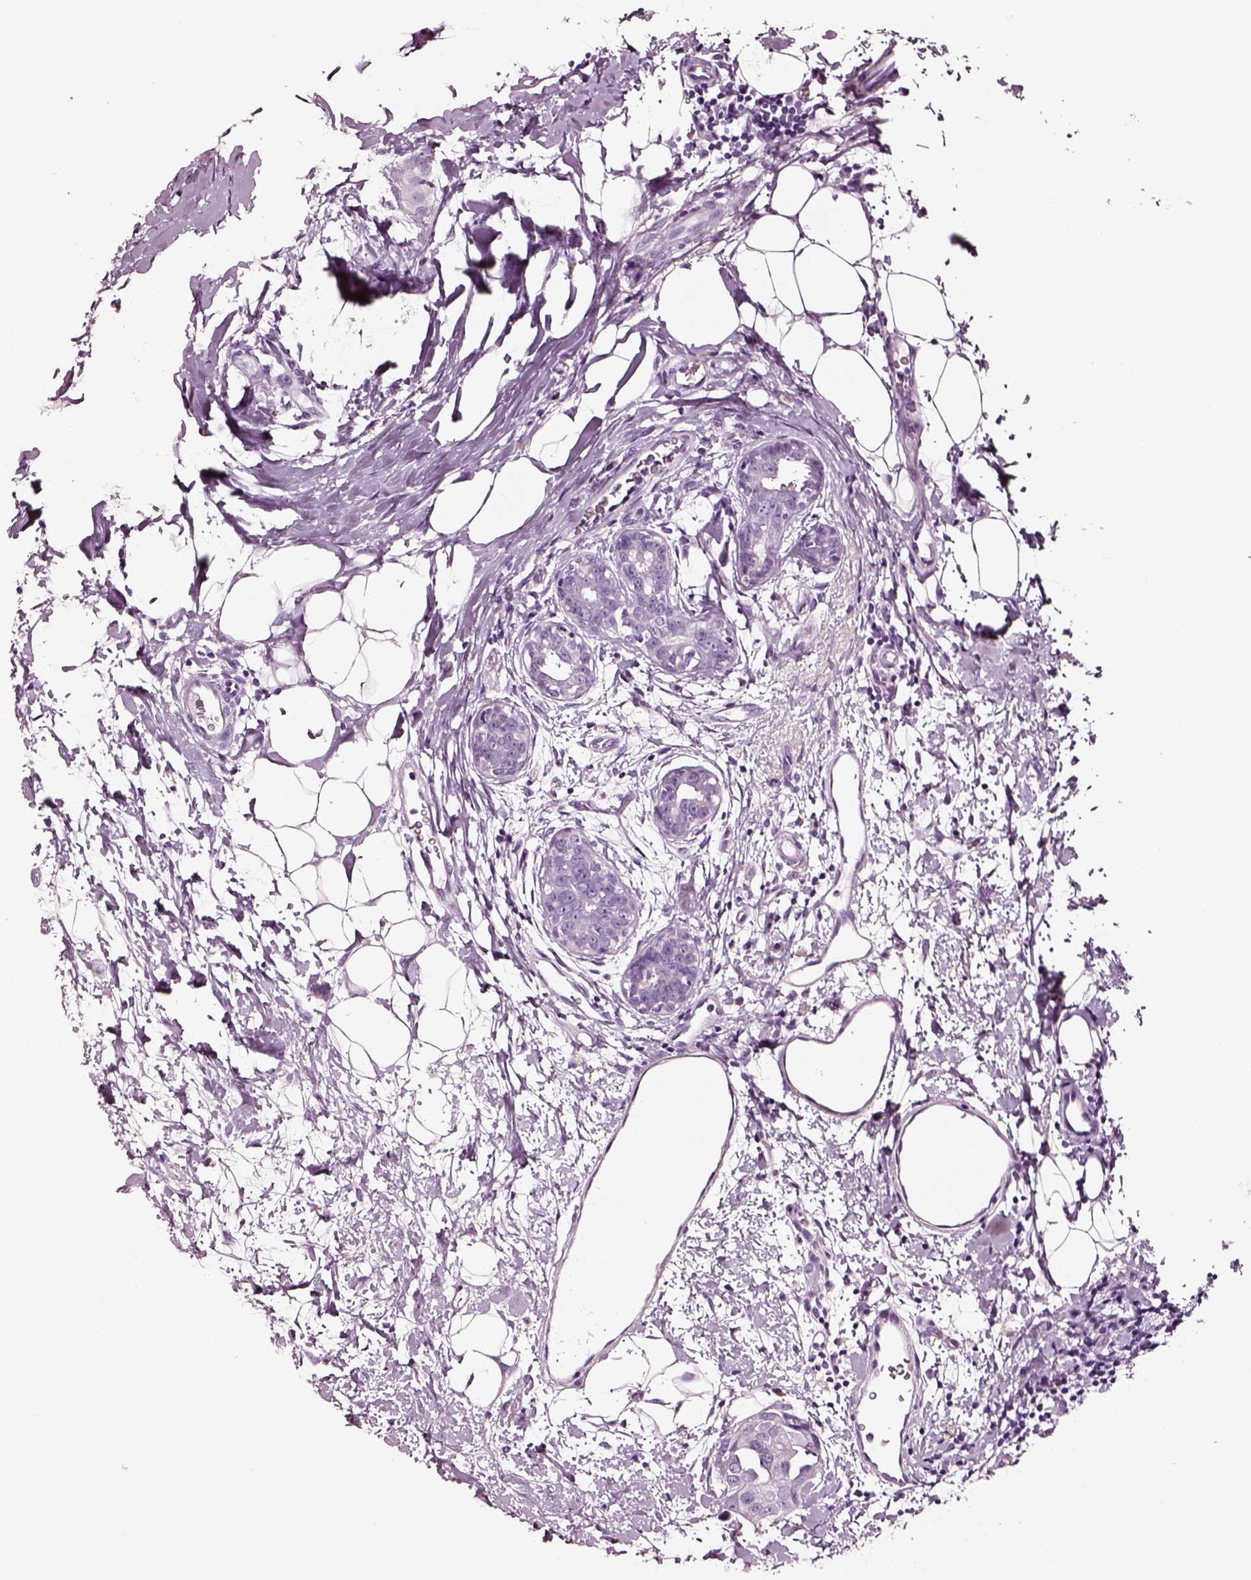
{"staining": {"intensity": "negative", "quantity": "none", "location": "none"}, "tissue": "breast cancer", "cell_type": "Tumor cells", "image_type": "cancer", "snomed": [{"axis": "morphology", "description": "Normal tissue, NOS"}, {"axis": "morphology", "description": "Duct carcinoma"}, {"axis": "topography", "description": "Breast"}], "caption": "Tumor cells show no significant protein staining in intraductal carcinoma (breast).", "gene": "DPEP1", "patient": {"sex": "female", "age": 40}}